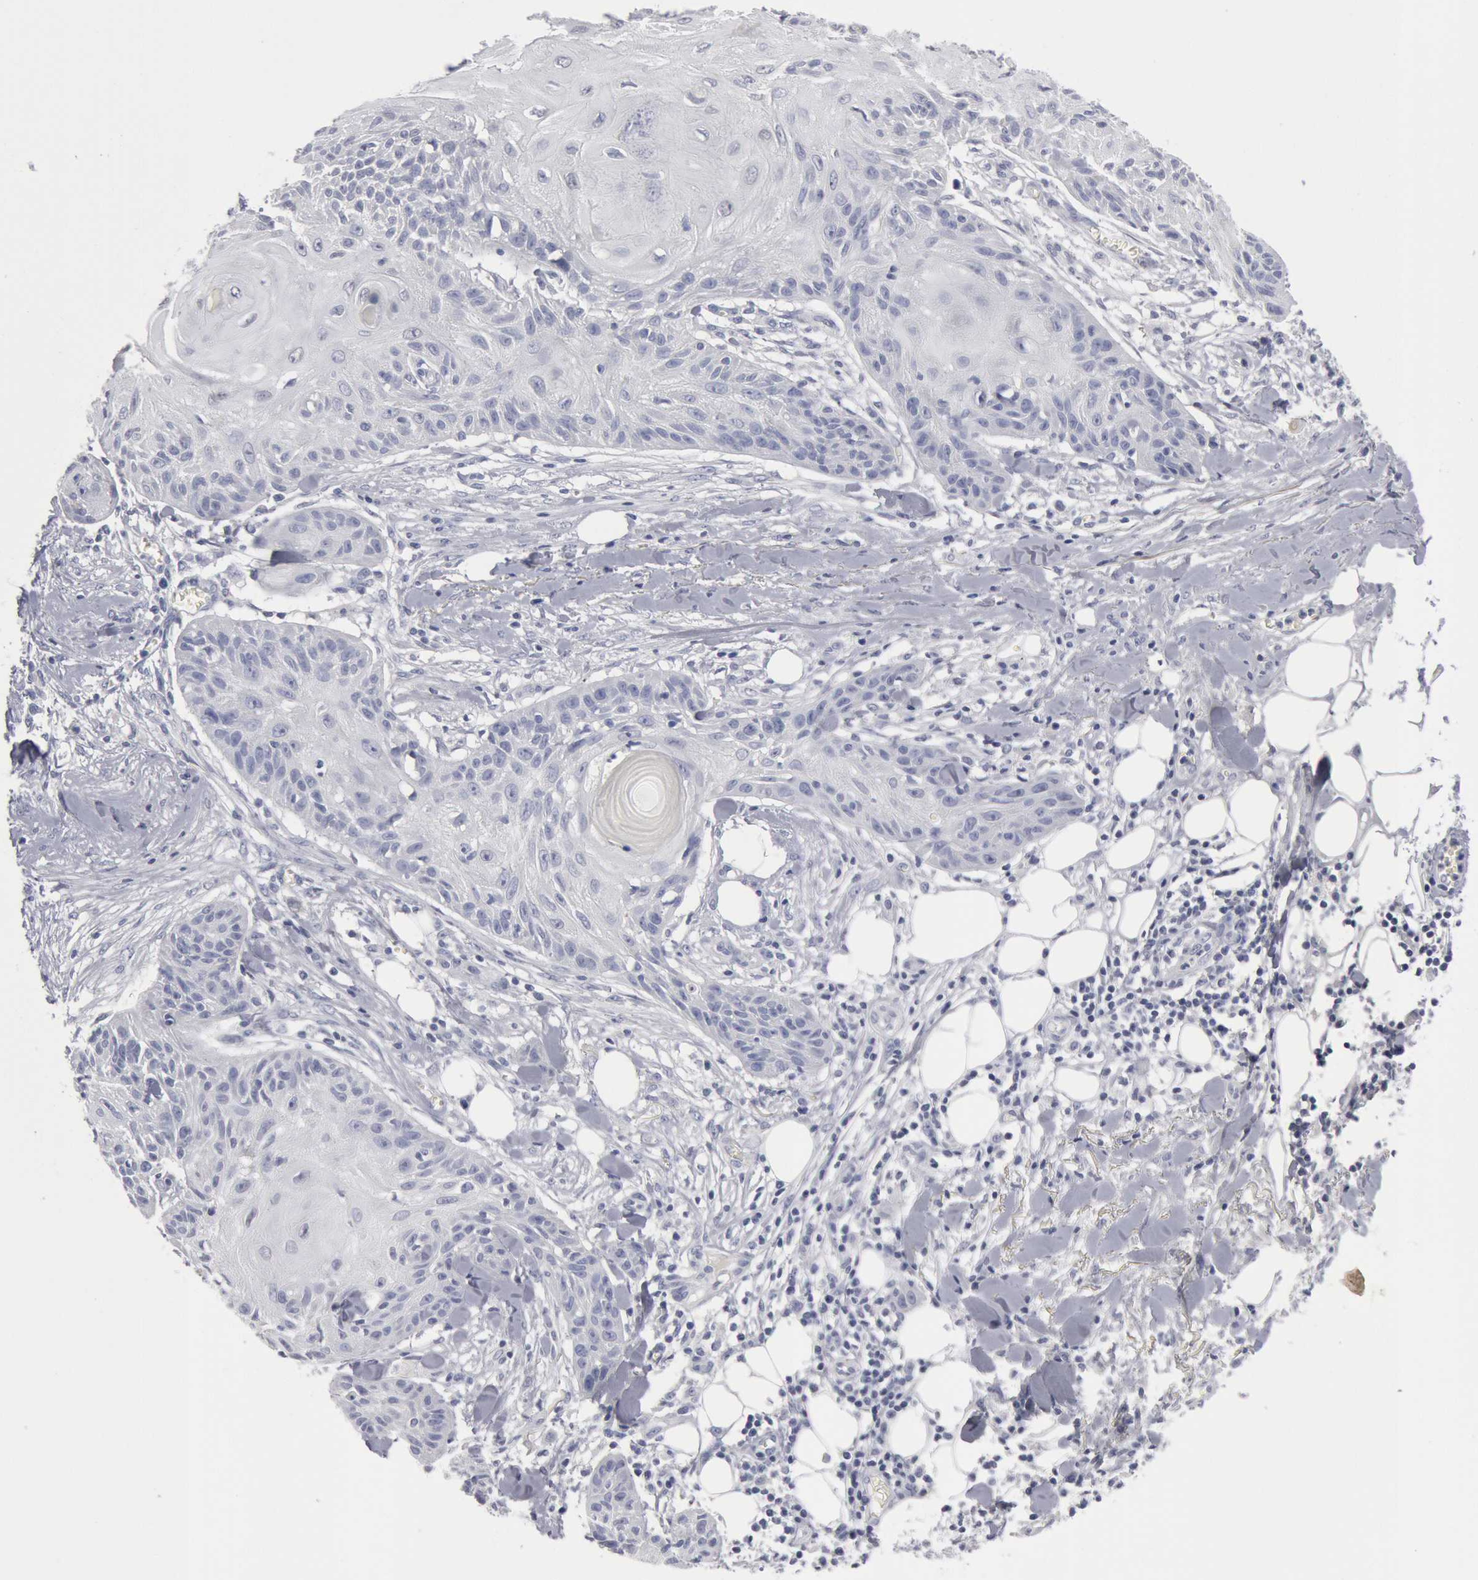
{"staining": {"intensity": "negative", "quantity": "none", "location": "none"}, "tissue": "skin cancer", "cell_type": "Tumor cells", "image_type": "cancer", "snomed": [{"axis": "morphology", "description": "Squamous cell carcinoma, NOS"}, {"axis": "topography", "description": "Skin"}], "caption": "Skin cancer was stained to show a protein in brown. There is no significant staining in tumor cells.", "gene": "FOXA2", "patient": {"sex": "female", "age": 88}}